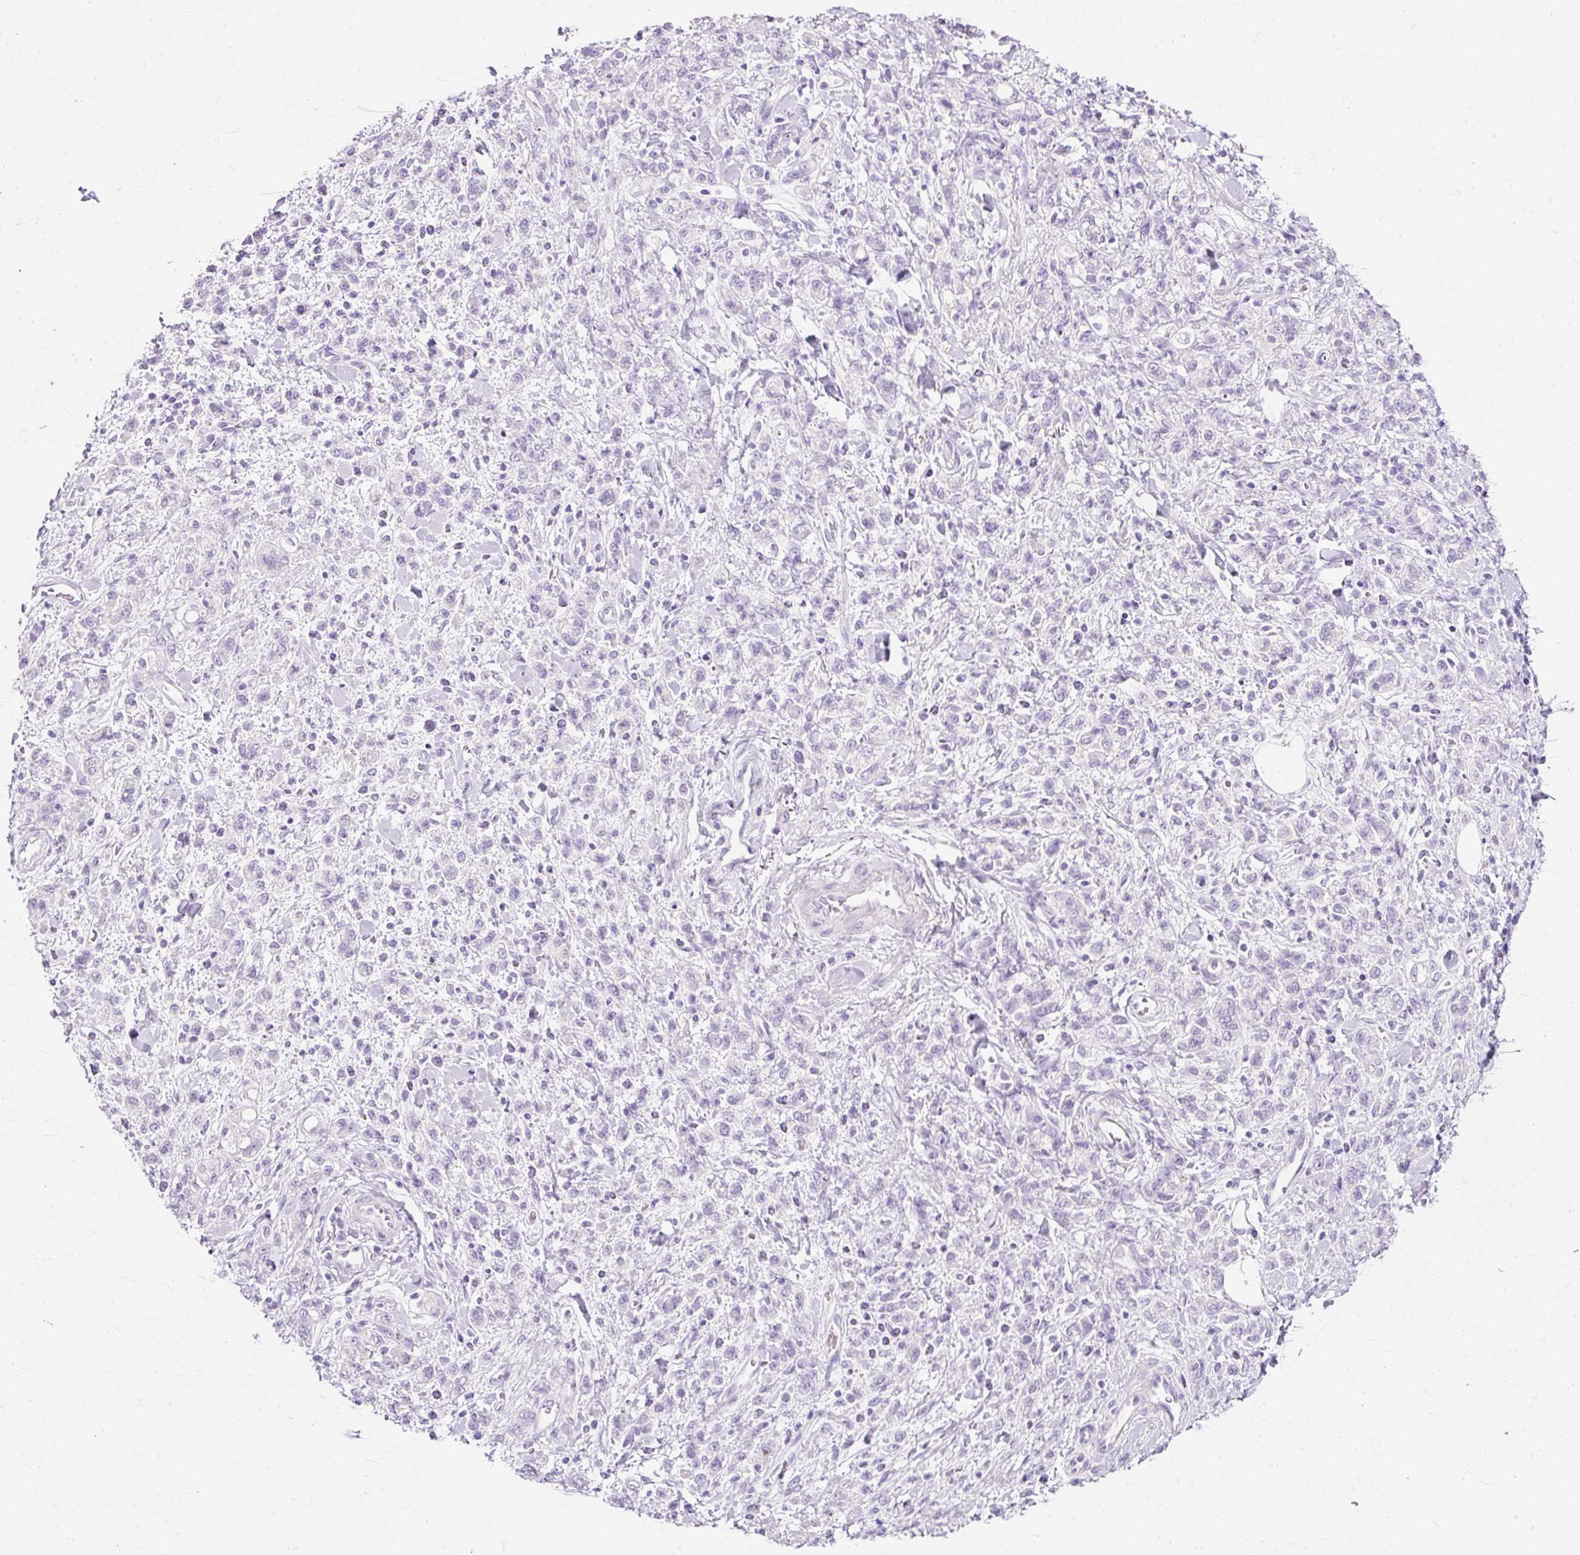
{"staining": {"intensity": "negative", "quantity": "none", "location": "none"}, "tissue": "stomach cancer", "cell_type": "Tumor cells", "image_type": "cancer", "snomed": [{"axis": "morphology", "description": "Adenocarcinoma, NOS"}, {"axis": "topography", "description": "Stomach"}], "caption": "An immunohistochemistry (IHC) image of stomach cancer (adenocarcinoma) is shown. There is no staining in tumor cells of stomach cancer (adenocarcinoma). (Brightfield microscopy of DAB (3,3'-diaminobenzidine) IHC at high magnification).", "gene": "CLDN25", "patient": {"sex": "male", "age": 77}}